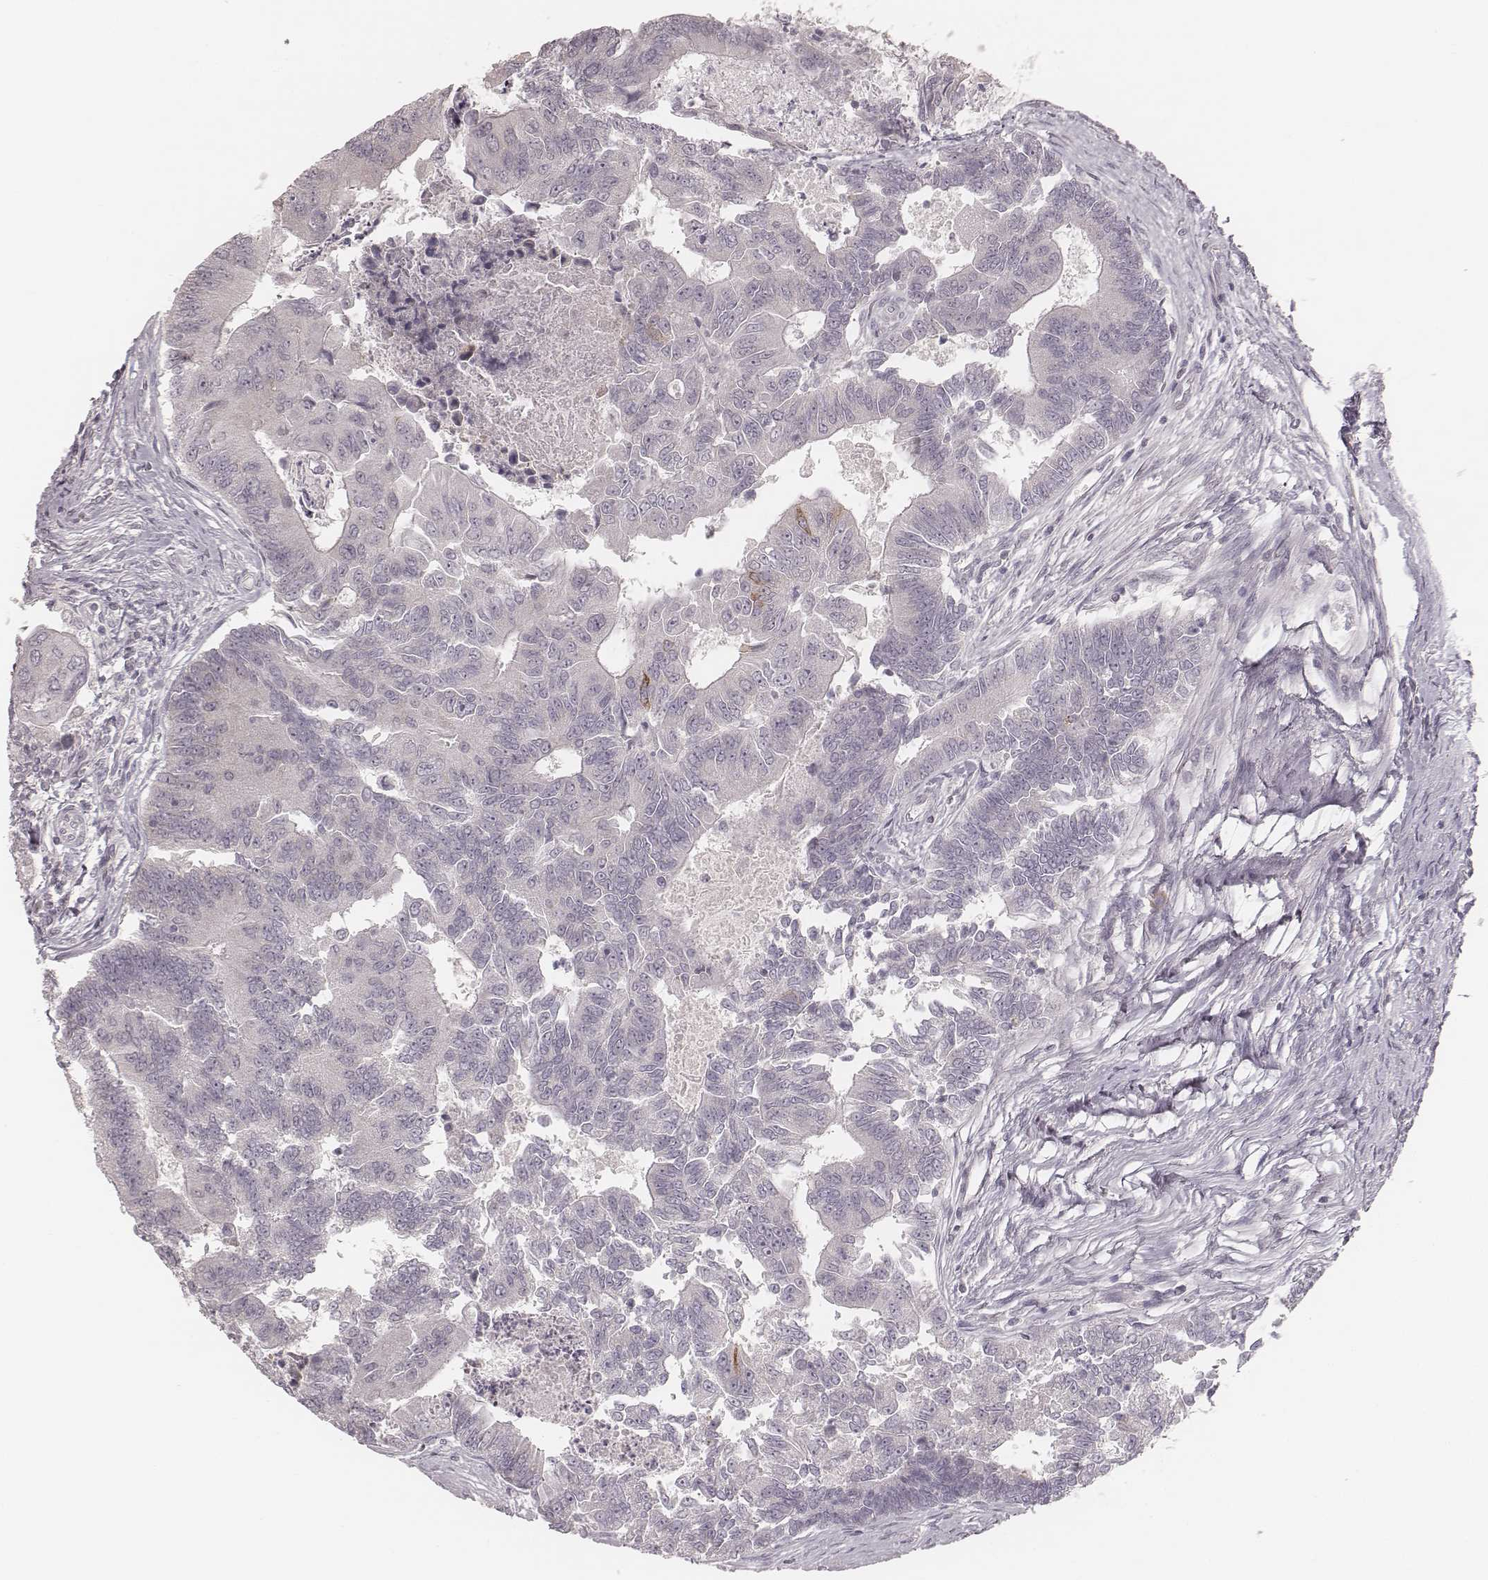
{"staining": {"intensity": "negative", "quantity": "none", "location": "none"}, "tissue": "colorectal cancer", "cell_type": "Tumor cells", "image_type": "cancer", "snomed": [{"axis": "morphology", "description": "Adenocarcinoma, NOS"}, {"axis": "topography", "description": "Colon"}], "caption": "Histopathology image shows no significant protein expression in tumor cells of colorectal cancer (adenocarcinoma). (DAB (3,3'-diaminobenzidine) immunohistochemistry (IHC) visualized using brightfield microscopy, high magnification).", "gene": "ACACB", "patient": {"sex": "female", "age": 67}}